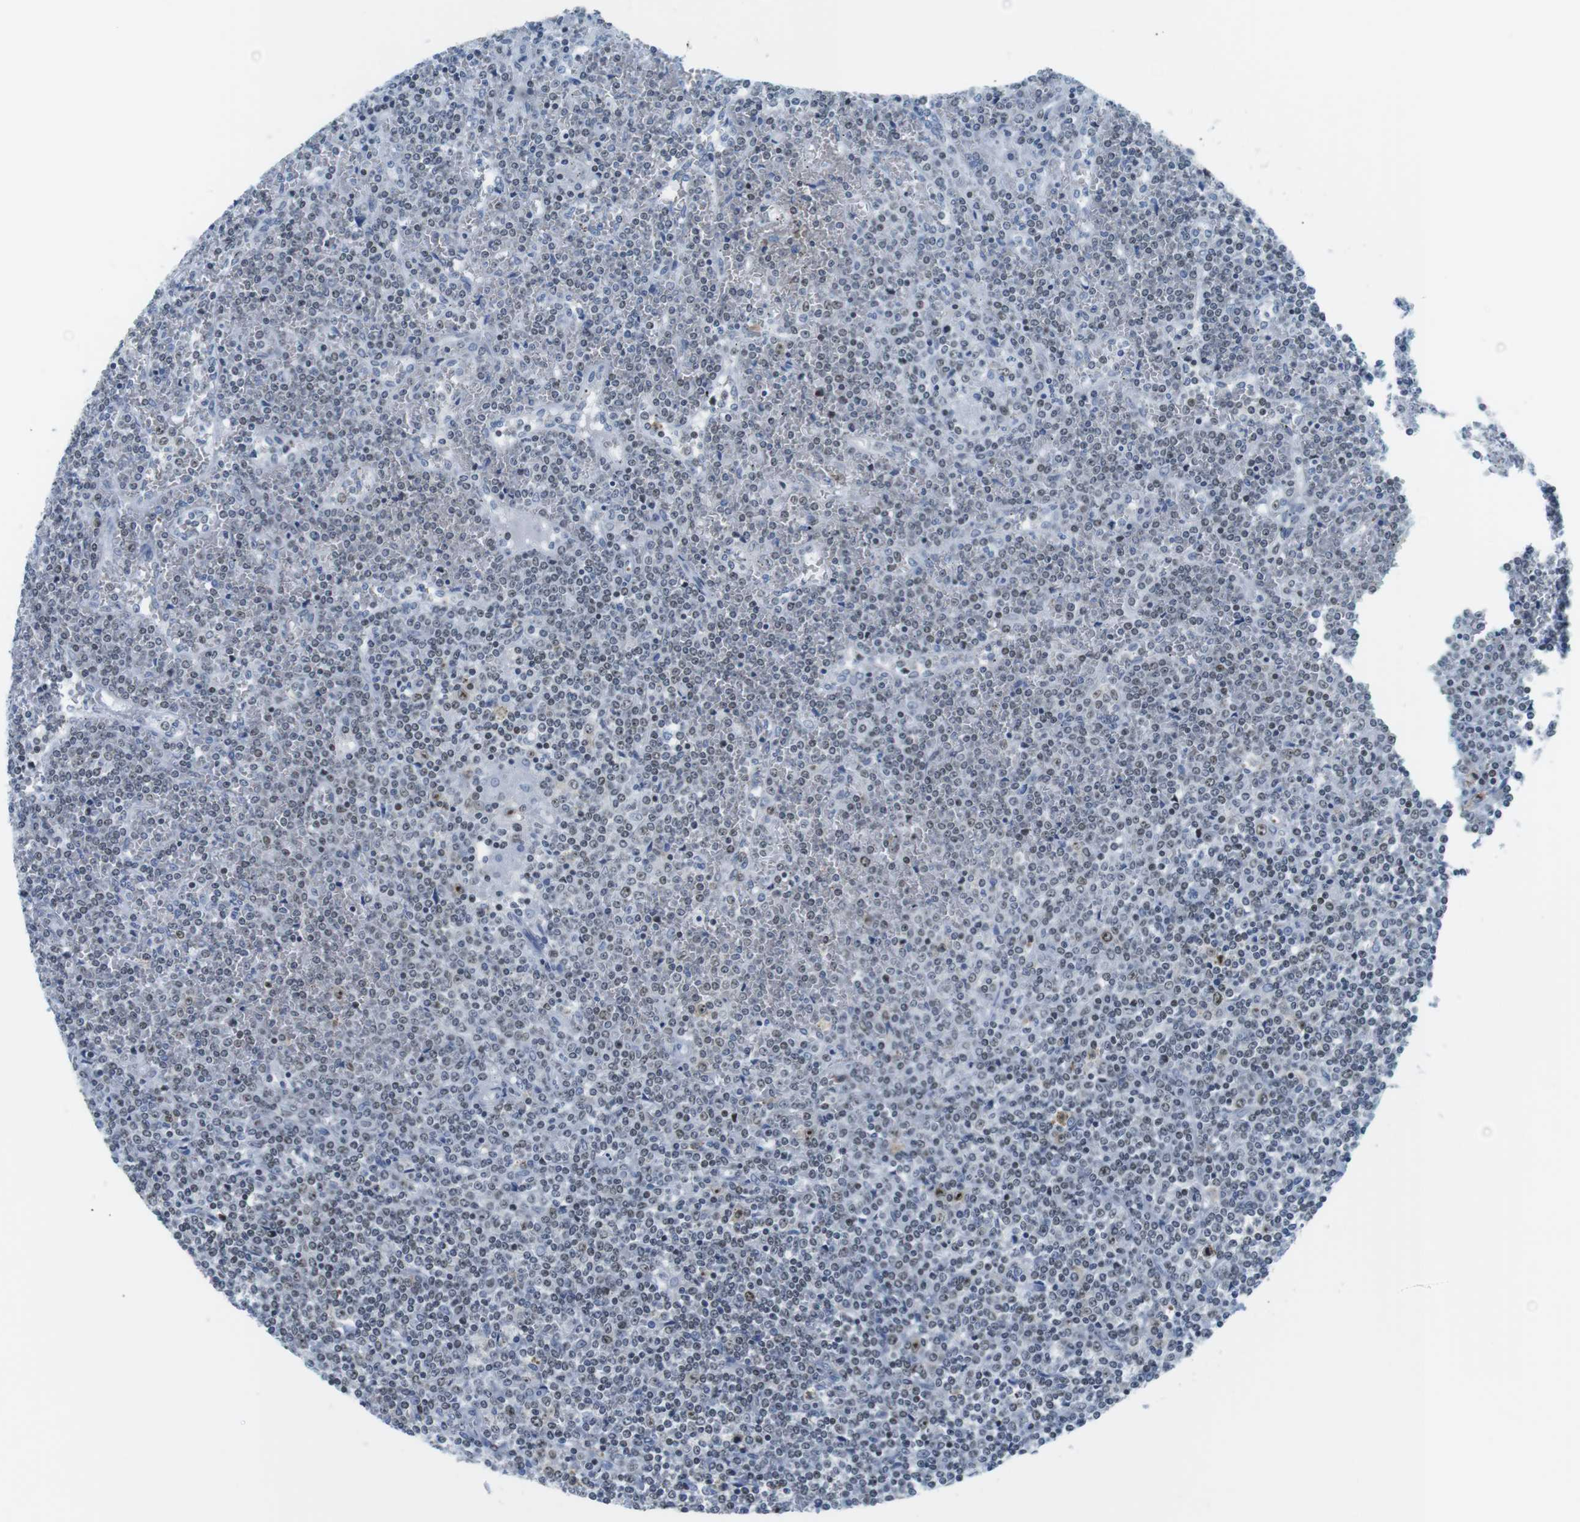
{"staining": {"intensity": "weak", "quantity": "25%-75%", "location": "nuclear"}, "tissue": "lymphoma", "cell_type": "Tumor cells", "image_type": "cancer", "snomed": [{"axis": "morphology", "description": "Malignant lymphoma, non-Hodgkin's type, Low grade"}, {"axis": "topography", "description": "Spleen"}], "caption": "Lymphoma was stained to show a protein in brown. There is low levels of weak nuclear positivity in about 25%-75% of tumor cells.", "gene": "NIFK", "patient": {"sex": "female", "age": 19}}